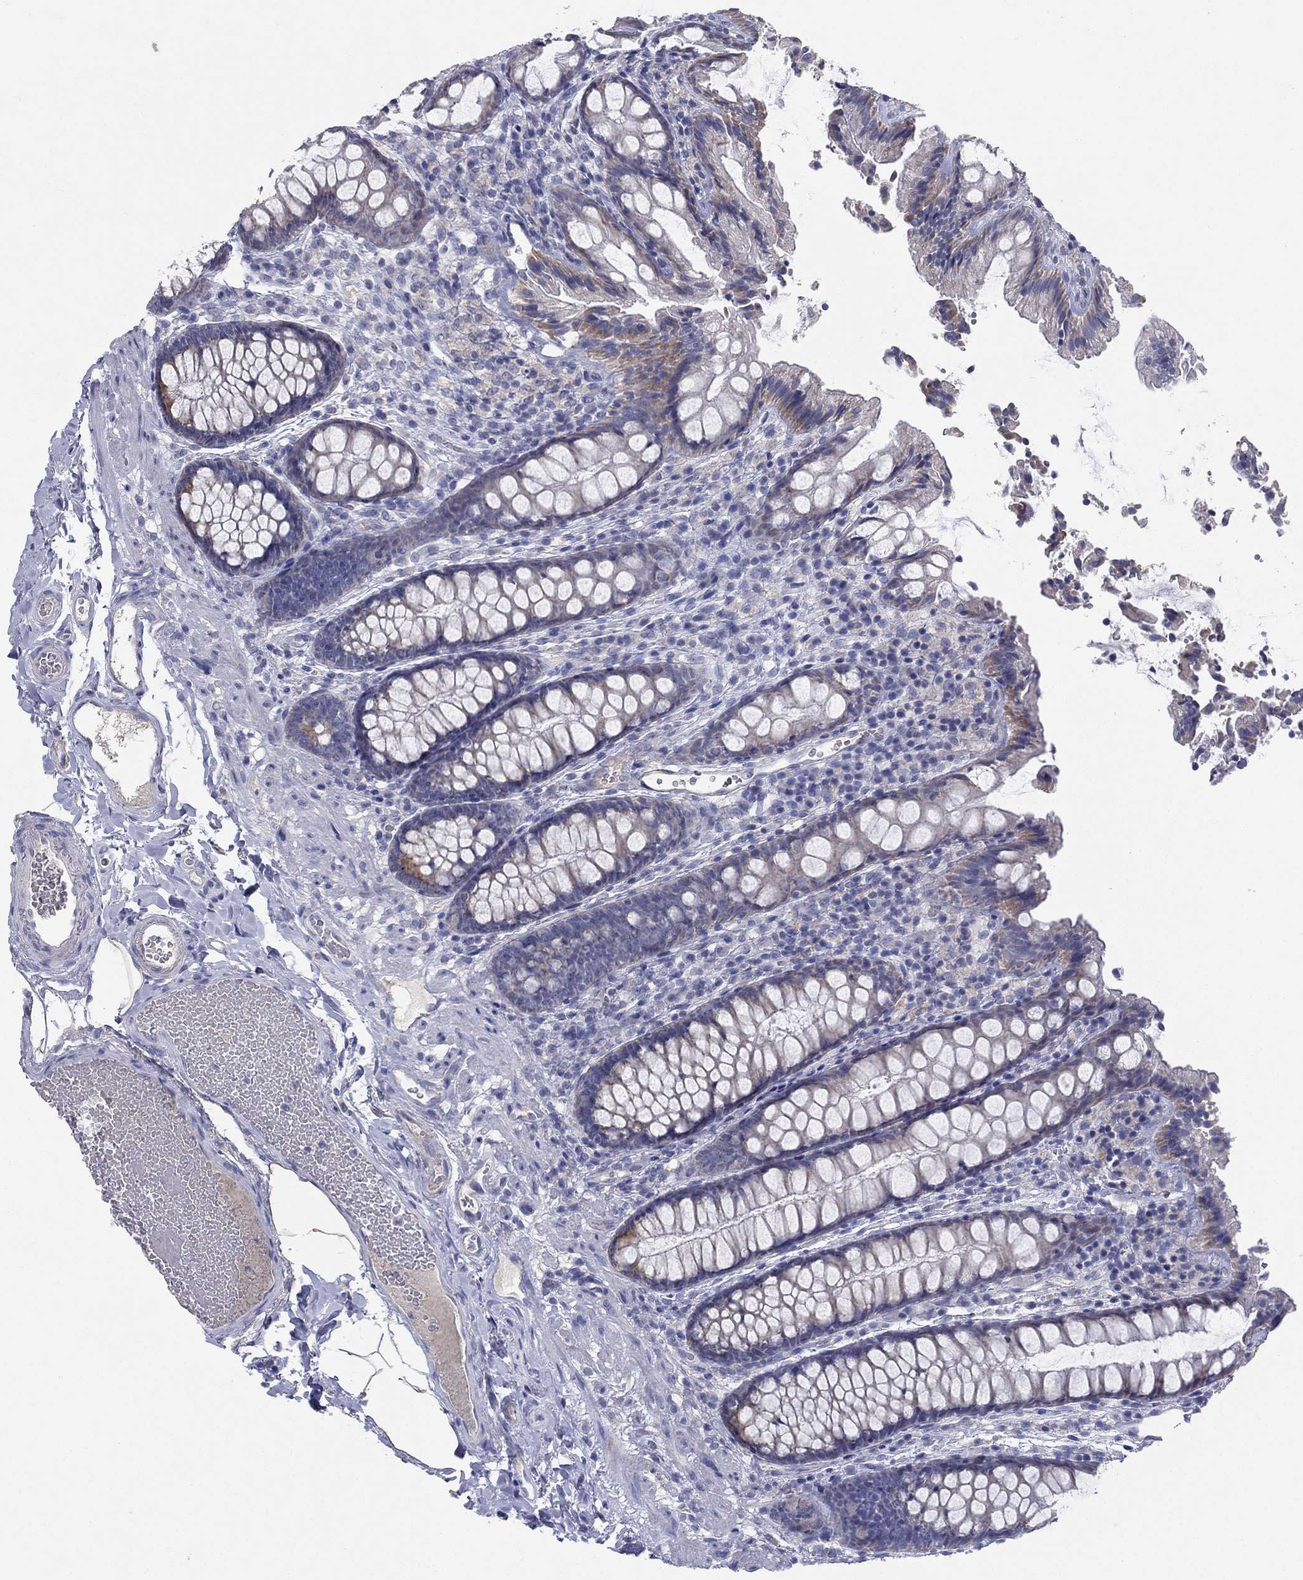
{"staining": {"intensity": "negative", "quantity": "none", "location": "none"}, "tissue": "colon", "cell_type": "Endothelial cells", "image_type": "normal", "snomed": [{"axis": "morphology", "description": "Normal tissue, NOS"}, {"axis": "topography", "description": "Colon"}], "caption": "DAB immunohistochemical staining of benign human colon shows no significant staining in endothelial cells. Brightfield microscopy of IHC stained with DAB (brown) and hematoxylin (blue), captured at high magnification.", "gene": "PTGDS", "patient": {"sex": "female", "age": 86}}